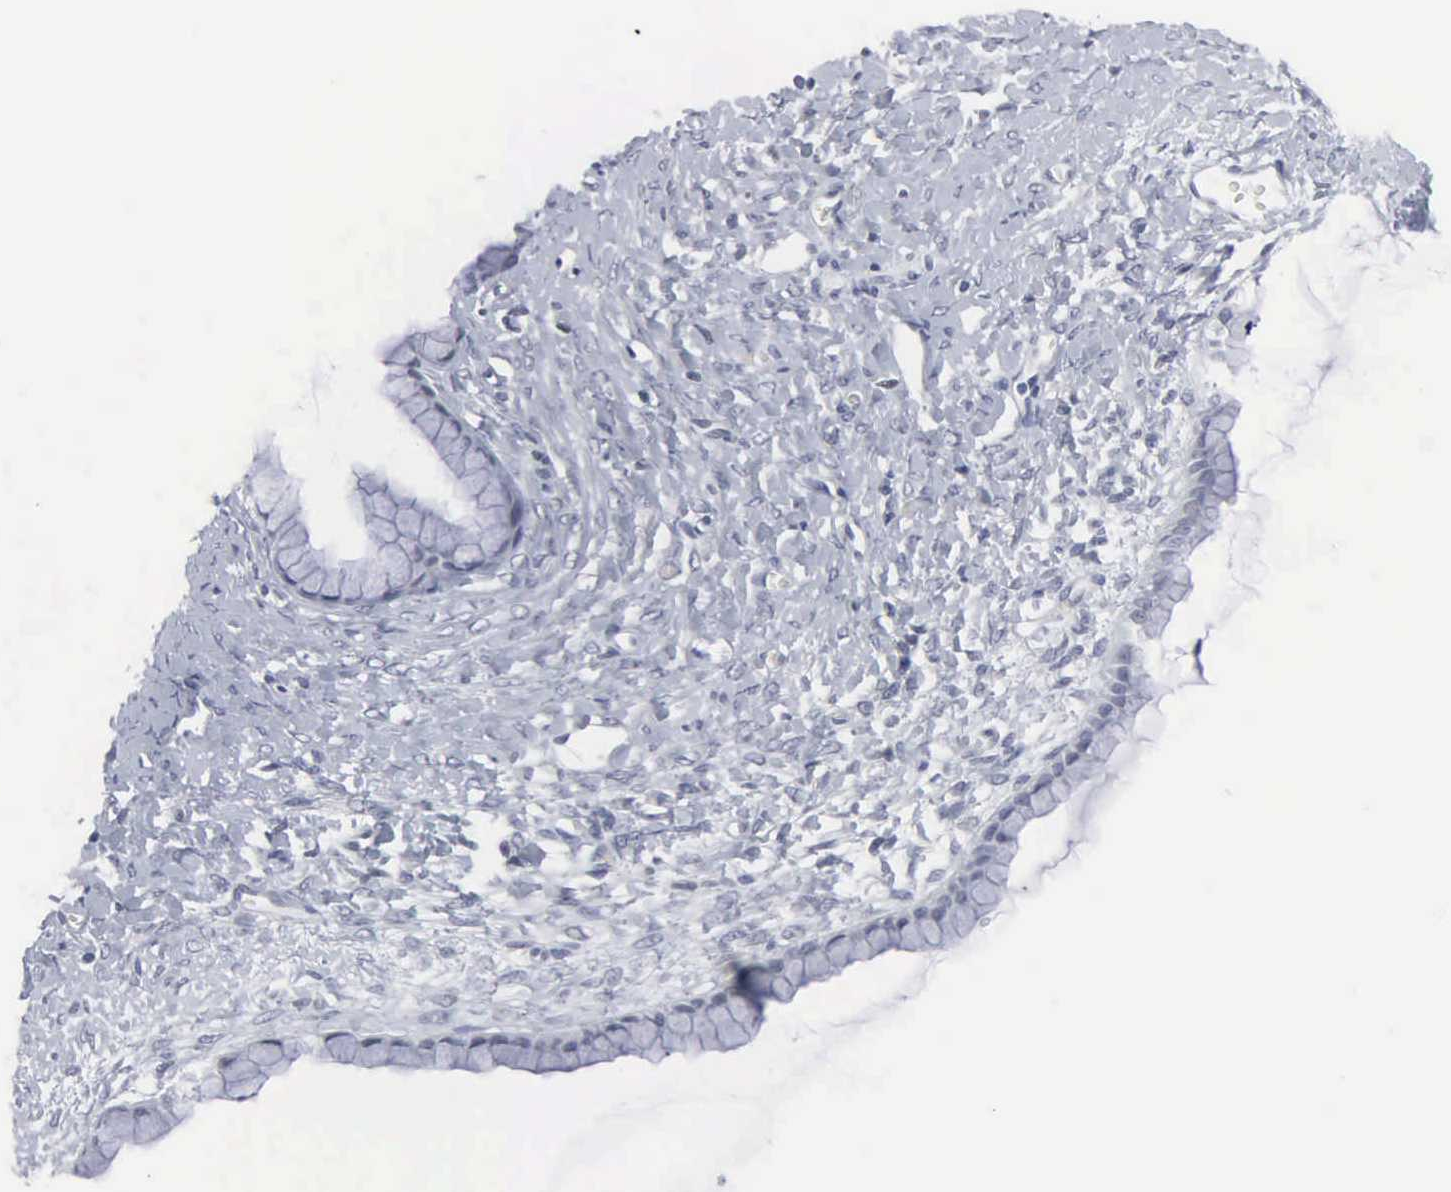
{"staining": {"intensity": "negative", "quantity": "none", "location": "none"}, "tissue": "ovarian cancer", "cell_type": "Tumor cells", "image_type": "cancer", "snomed": [{"axis": "morphology", "description": "Cystadenocarcinoma, mucinous, NOS"}, {"axis": "topography", "description": "Ovary"}], "caption": "Tumor cells show no significant protein expression in ovarian mucinous cystadenocarcinoma.", "gene": "SPIN3", "patient": {"sex": "female", "age": 25}}